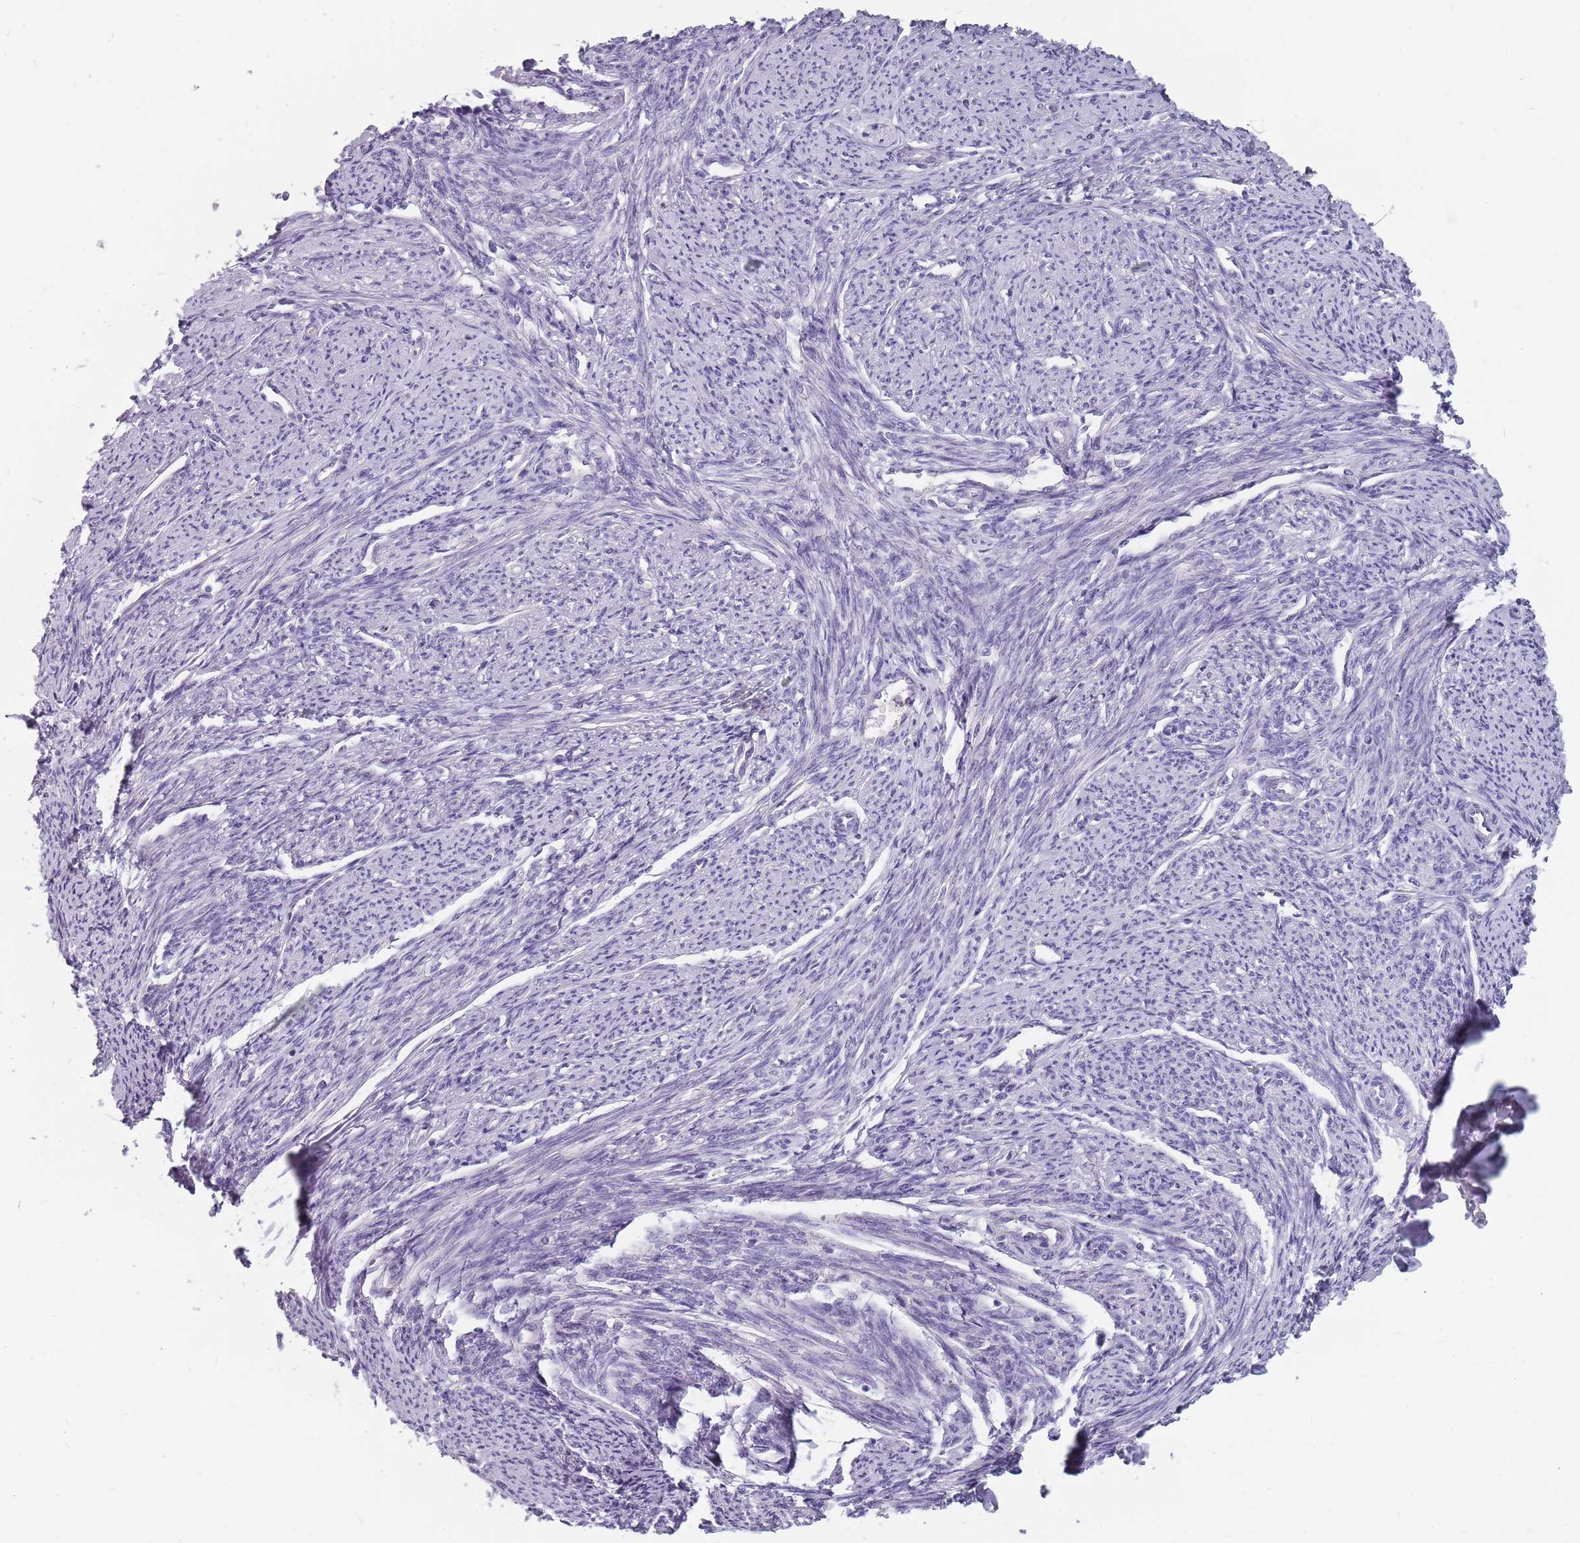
{"staining": {"intensity": "negative", "quantity": "none", "location": "none"}, "tissue": "smooth muscle", "cell_type": "Smooth muscle cells", "image_type": "normal", "snomed": [{"axis": "morphology", "description": "Normal tissue, NOS"}, {"axis": "topography", "description": "Smooth muscle"}, {"axis": "topography", "description": "Uterus"}], "caption": "Photomicrograph shows no significant protein staining in smooth muscle cells of benign smooth muscle. The staining was performed using DAB (3,3'-diaminobenzidine) to visualize the protein expression in brown, while the nuclei were stained in blue with hematoxylin (Magnification: 20x).", "gene": "CMTR2", "patient": {"sex": "female", "age": 59}}